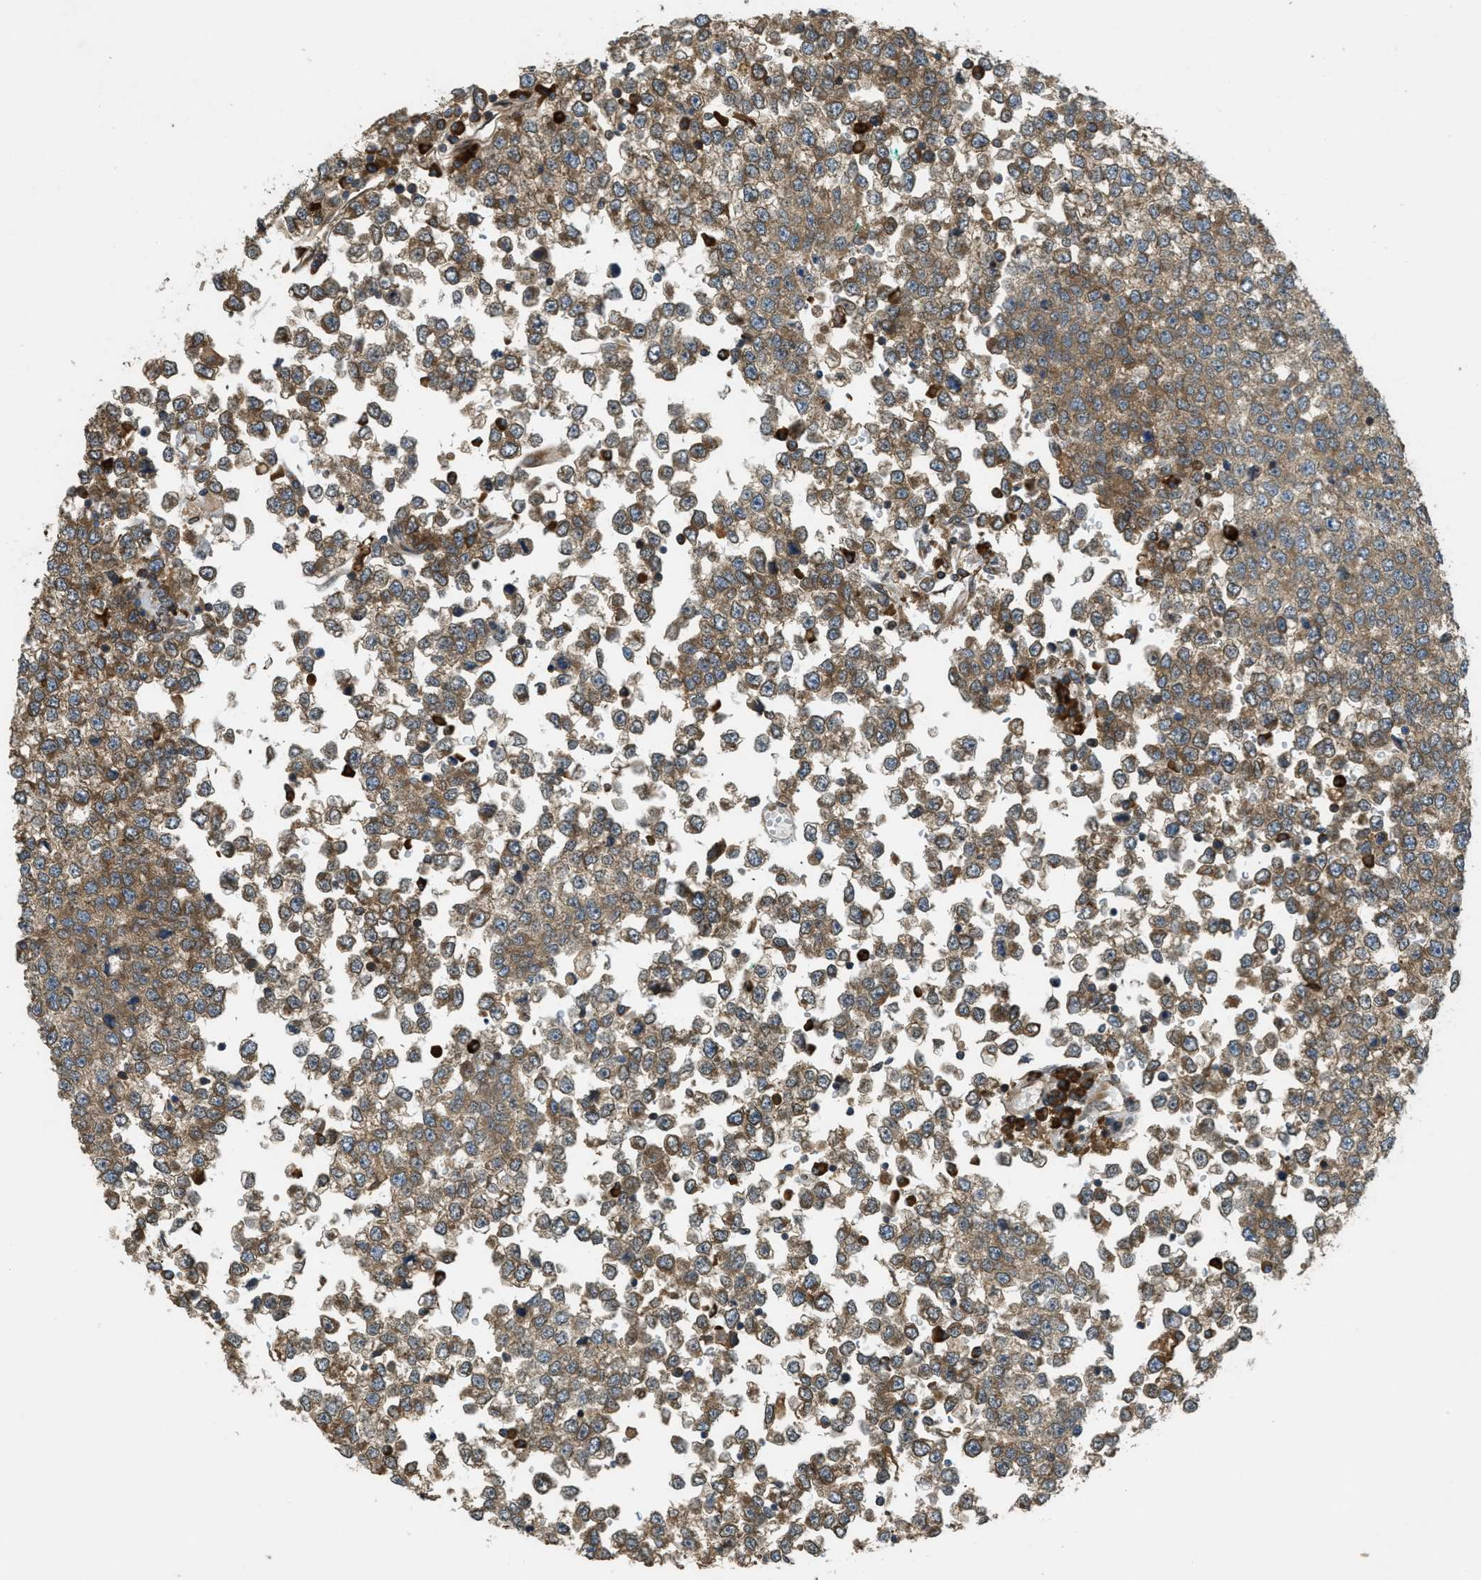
{"staining": {"intensity": "moderate", "quantity": ">75%", "location": "cytoplasmic/membranous"}, "tissue": "testis cancer", "cell_type": "Tumor cells", "image_type": "cancer", "snomed": [{"axis": "morphology", "description": "Seminoma, NOS"}, {"axis": "topography", "description": "Testis"}], "caption": "This image shows testis cancer (seminoma) stained with IHC to label a protein in brown. The cytoplasmic/membranous of tumor cells show moderate positivity for the protein. Nuclei are counter-stained blue.", "gene": "PCDH18", "patient": {"sex": "male", "age": 65}}